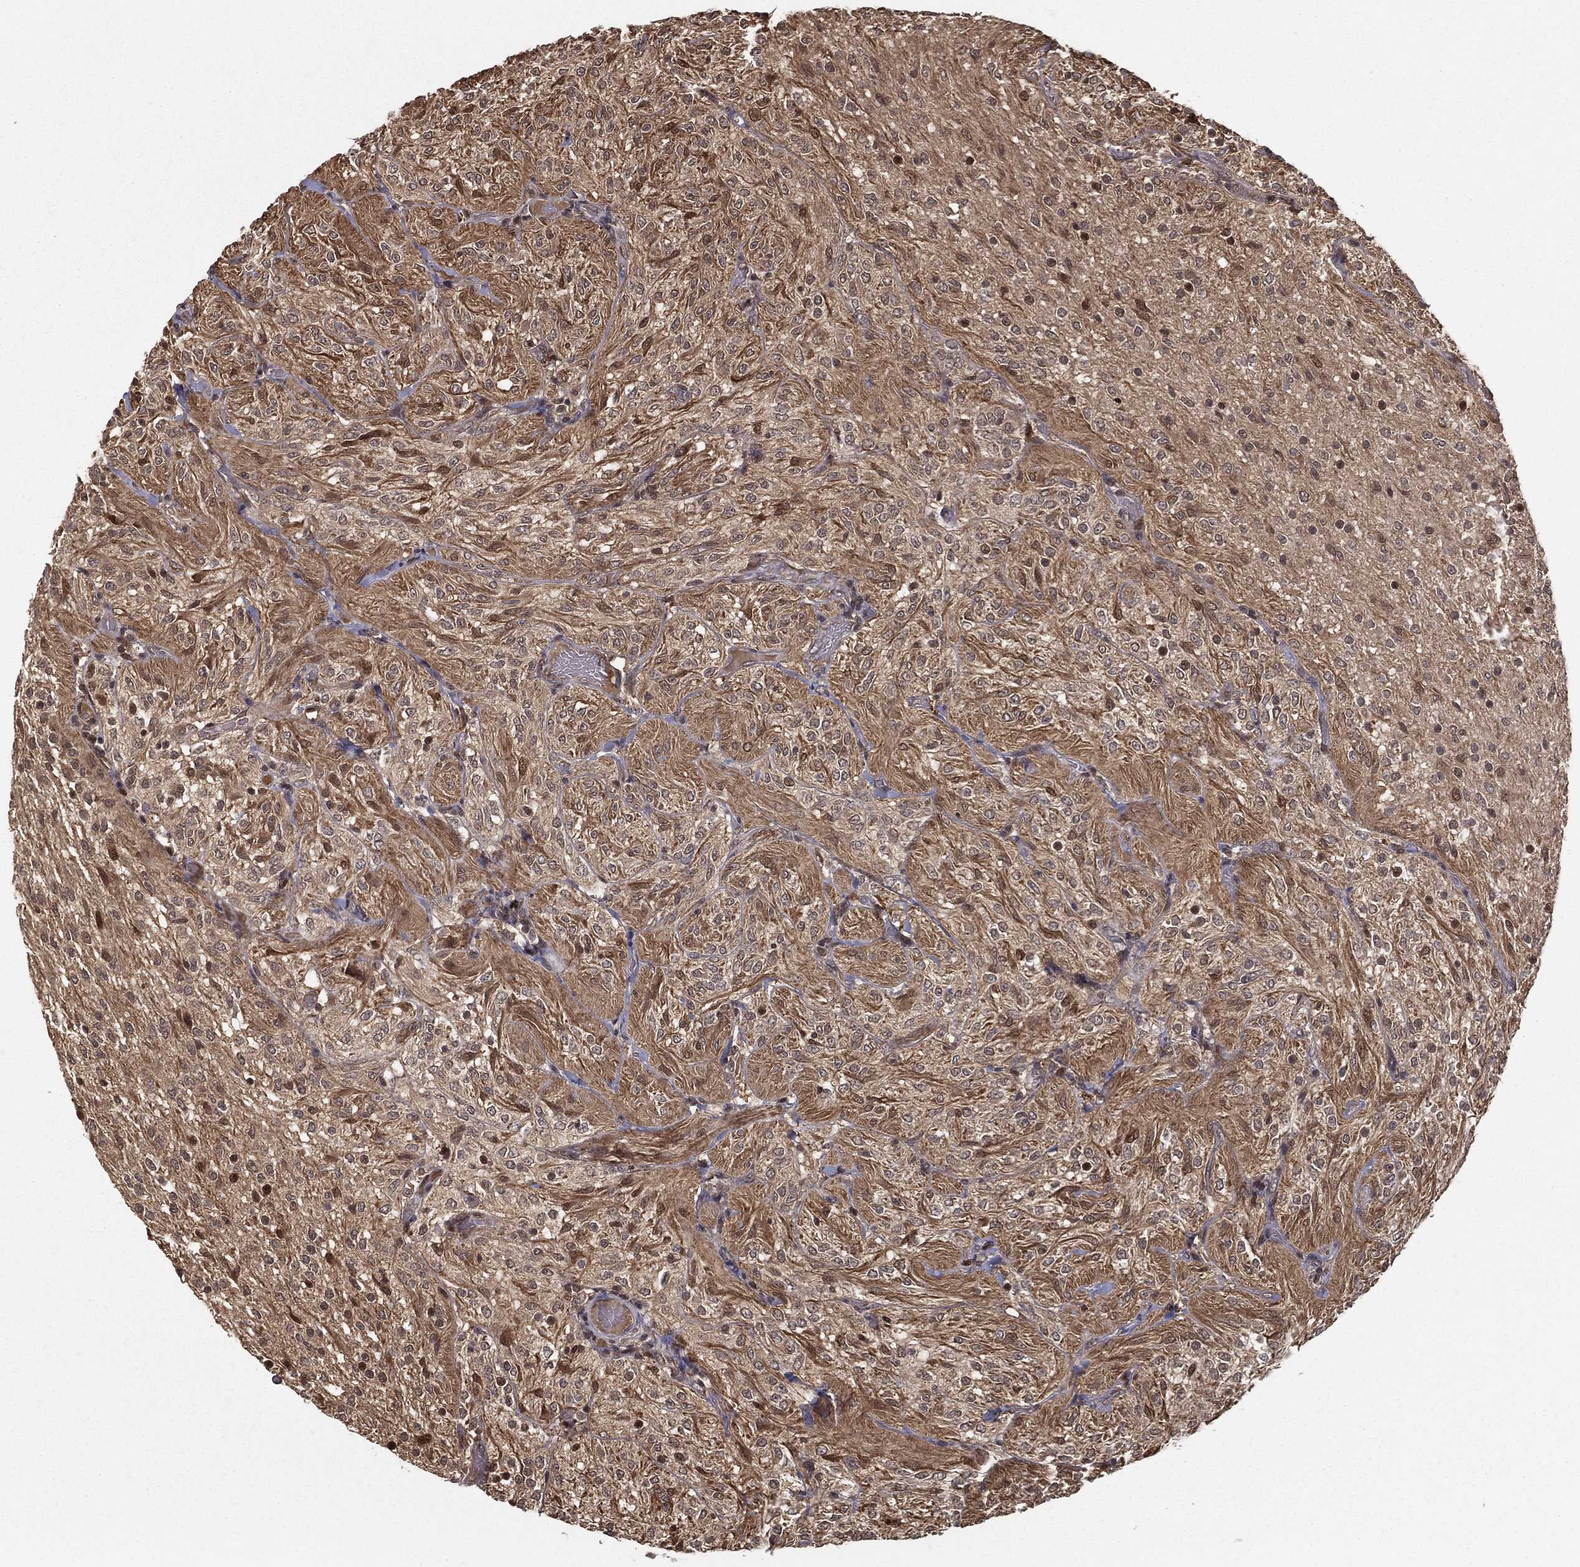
{"staining": {"intensity": "moderate", "quantity": "<25%", "location": "cytoplasmic/membranous"}, "tissue": "glioma", "cell_type": "Tumor cells", "image_type": "cancer", "snomed": [{"axis": "morphology", "description": "Glioma, malignant, Low grade"}, {"axis": "topography", "description": "Brain"}], "caption": "An immunohistochemistry (IHC) histopathology image of neoplastic tissue is shown. Protein staining in brown labels moderate cytoplasmic/membranous positivity in malignant glioma (low-grade) within tumor cells.", "gene": "SLC6A6", "patient": {"sex": "male", "age": 3}}